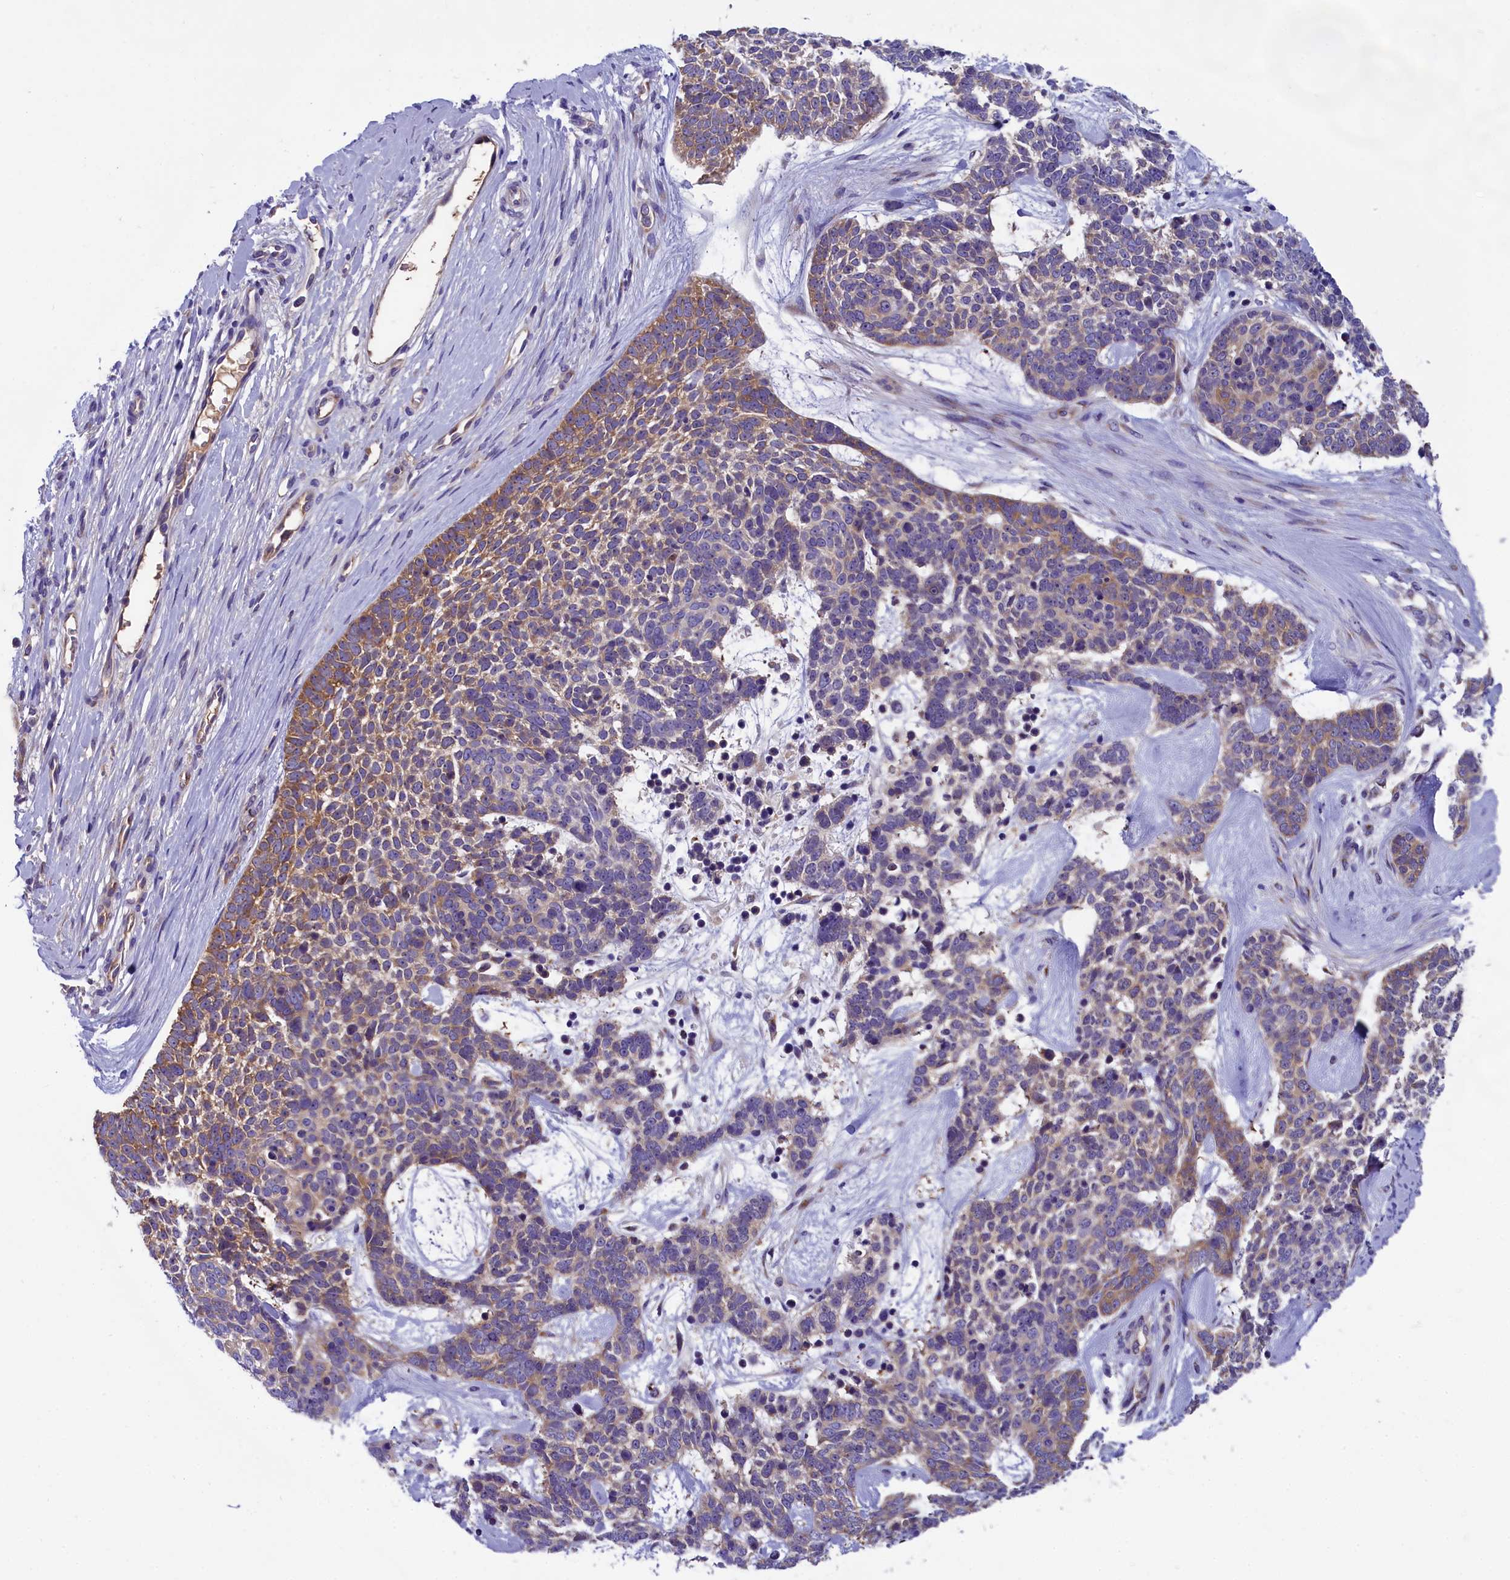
{"staining": {"intensity": "moderate", "quantity": "25%-75%", "location": "cytoplasmic/membranous"}, "tissue": "skin cancer", "cell_type": "Tumor cells", "image_type": "cancer", "snomed": [{"axis": "morphology", "description": "Basal cell carcinoma"}, {"axis": "topography", "description": "Skin"}], "caption": "Immunohistochemistry of human skin cancer (basal cell carcinoma) exhibits medium levels of moderate cytoplasmic/membranous expression in approximately 25%-75% of tumor cells.", "gene": "ABCC8", "patient": {"sex": "female", "age": 81}}